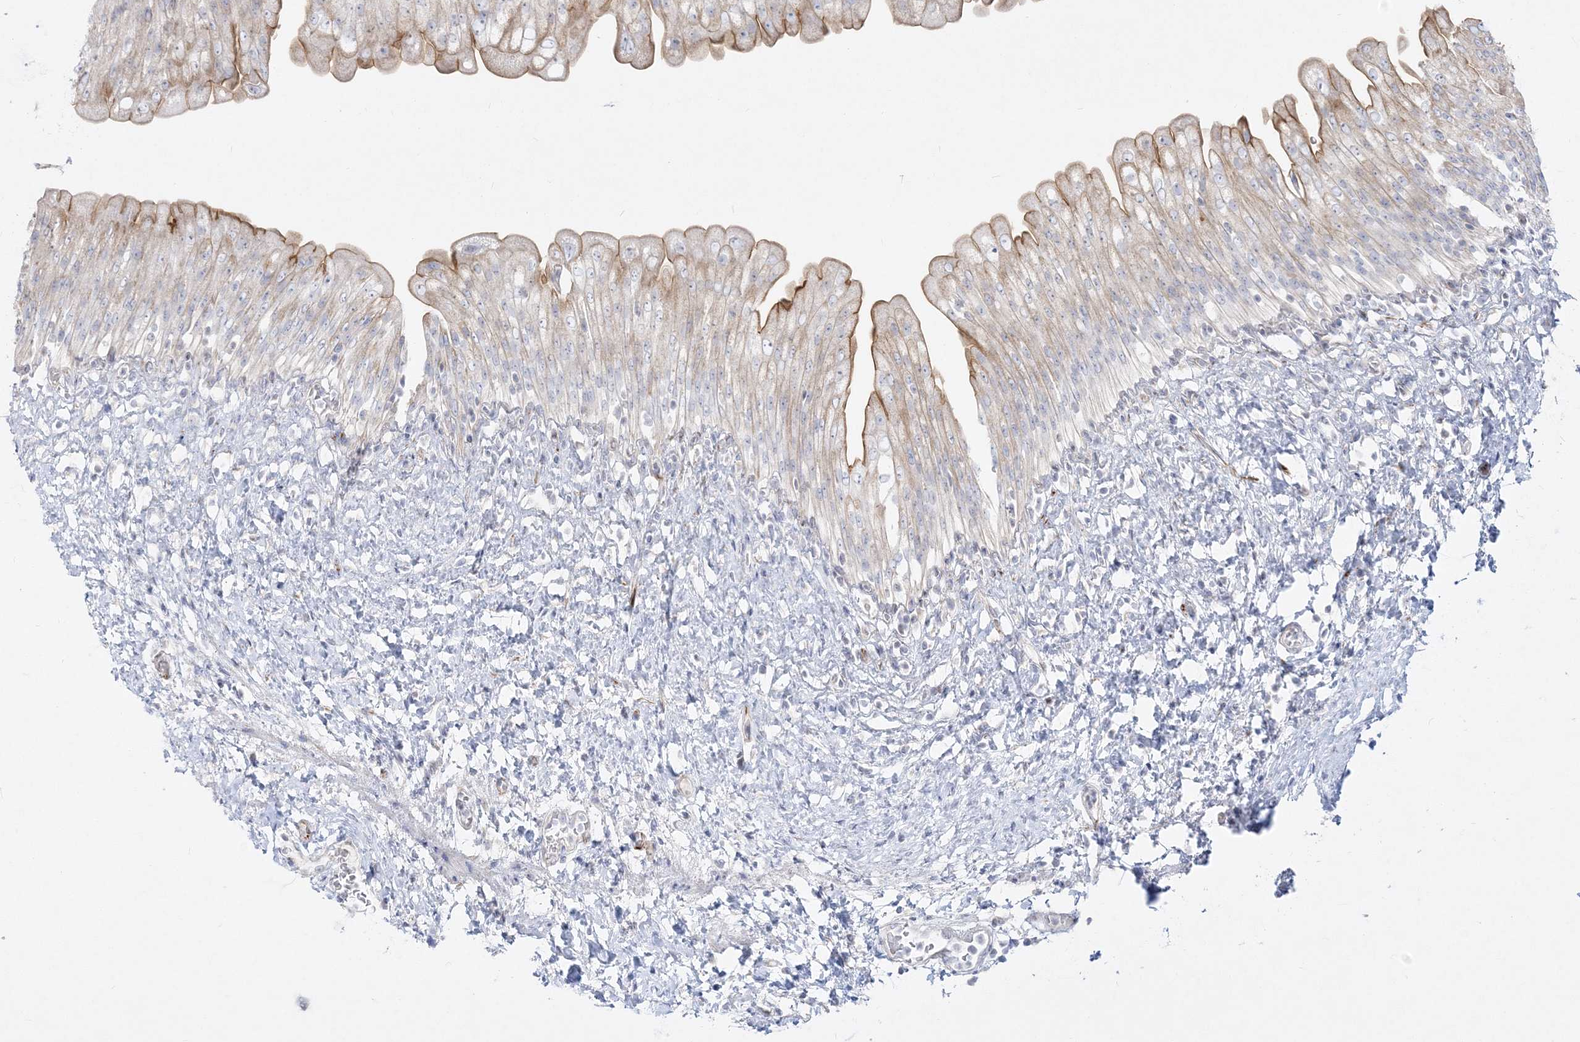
{"staining": {"intensity": "moderate", "quantity": "<25%", "location": "cytoplasmic/membranous"}, "tissue": "urinary bladder", "cell_type": "Urothelial cells", "image_type": "normal", "snomed": [{"axis": "morphology", "description": "Normal tissue, NOS"}, {"axis": "topography", "description": "Urinary bladder"}], "caption": "Protein staining of unremarkable urinary bladder exhibits moderate cytoplasmic/membranous positivity in approximately <25% of urothelial cells. The staining was performed using DAB to visualize the protein expression in brown, while the nuclei were stained in blue with hematoxylin (Magnification: 20x).", "gene": "GPAT2", "patient": {"sex": "female", "age": 27}}